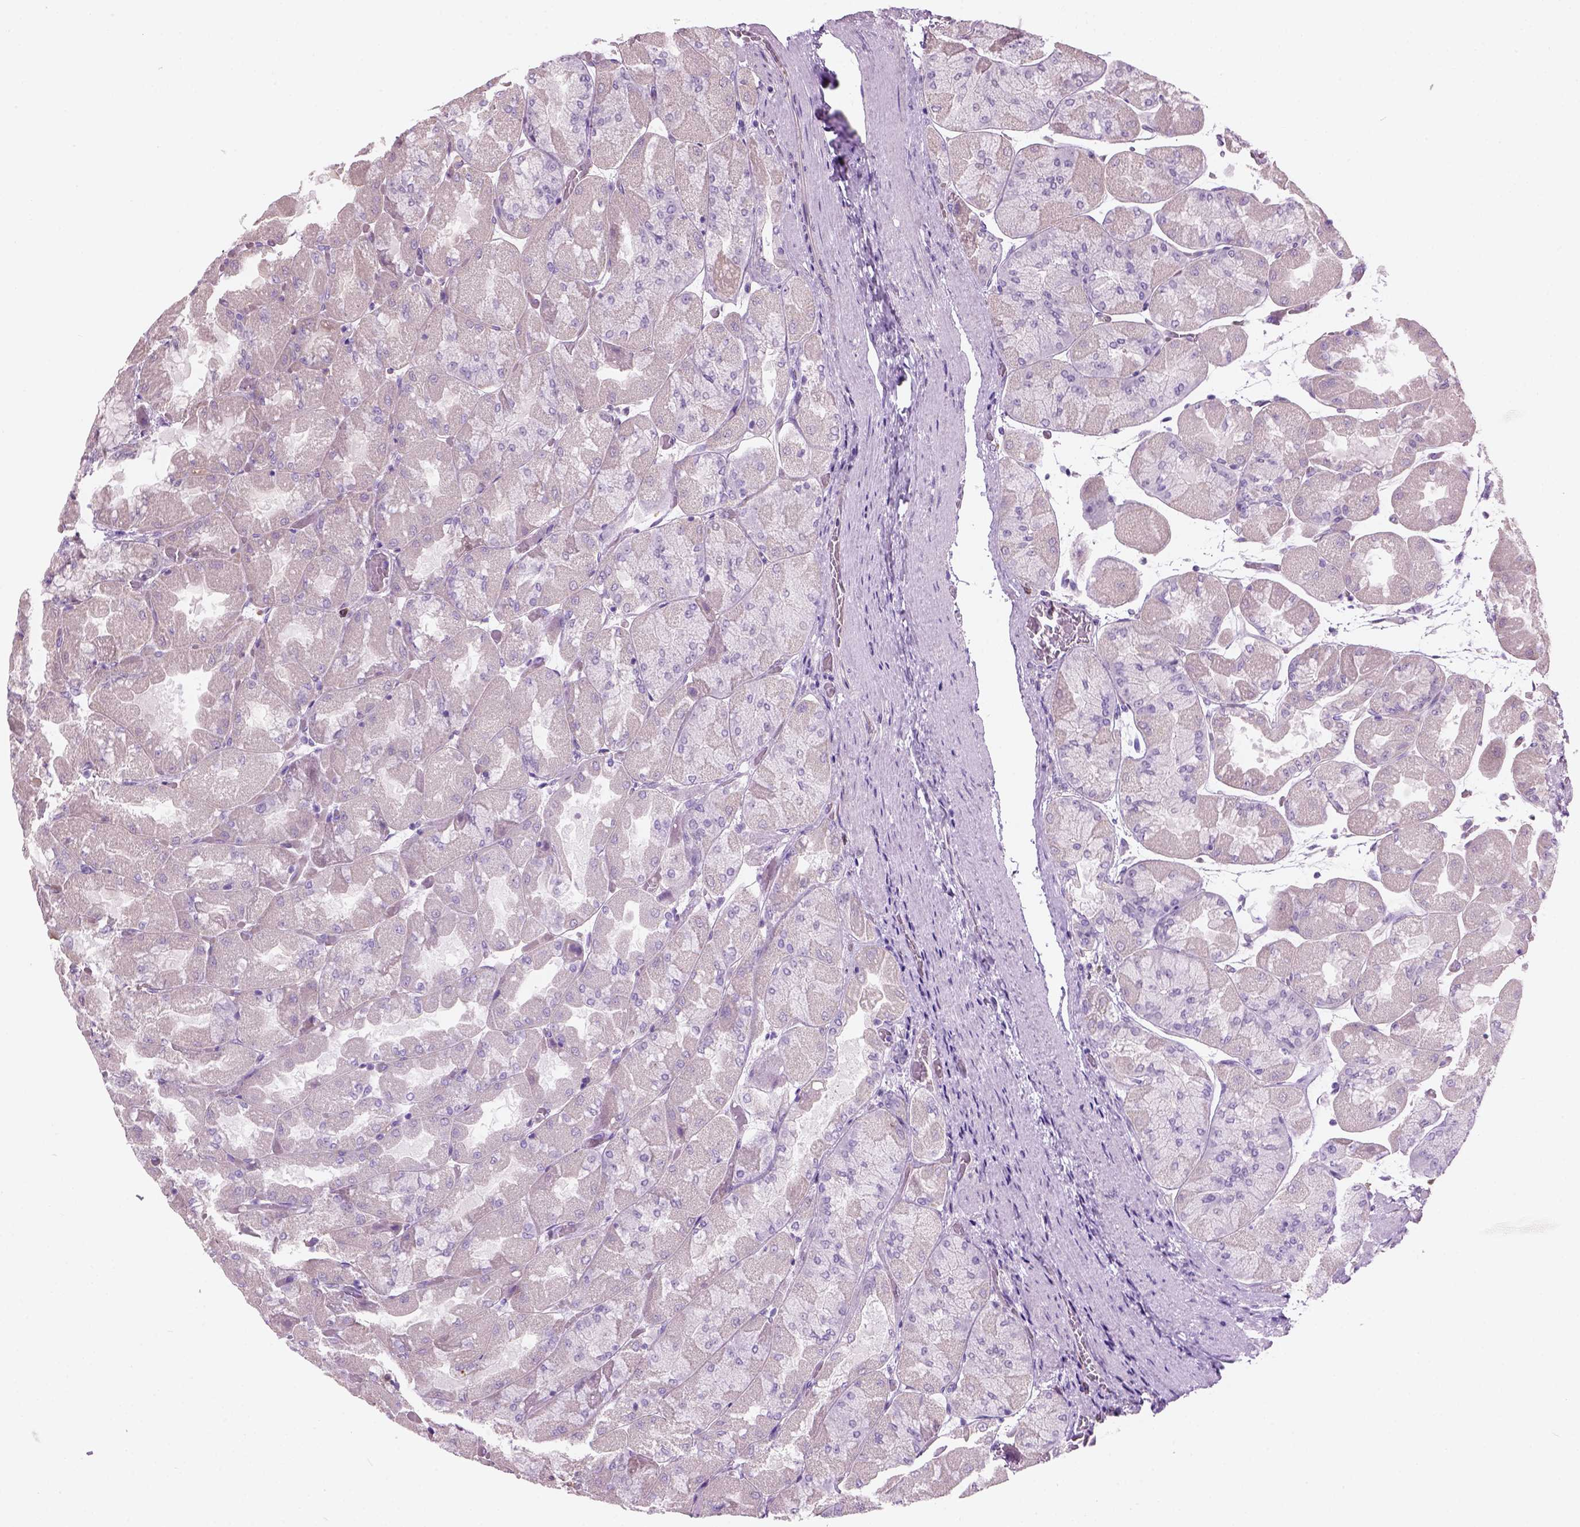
{"staining": {"intensity": "negative", "quantity": "none", "location": "none"}, "tissue": "stomach", "cell_type": "Glandular cells", "image_type": "normal", "snomed": [{"axis": "morphology", "description": "Normal tissue, NOS"}, {"axis": "topography", "description": "Stomach"}], "caption": "Immunohistochemistry image of benign stomach: stomach stained with DAB (3,3'-diaminobenzidine) displays no significant protein staining in glandular cells. The staining was performed using DAB to visualize the protein expression in brown, while the nuclei were stained in blue with hematoxylin (Magnification: 20x).", "gene": "CD84", "patient": {"sex": "female", "age": 61}}